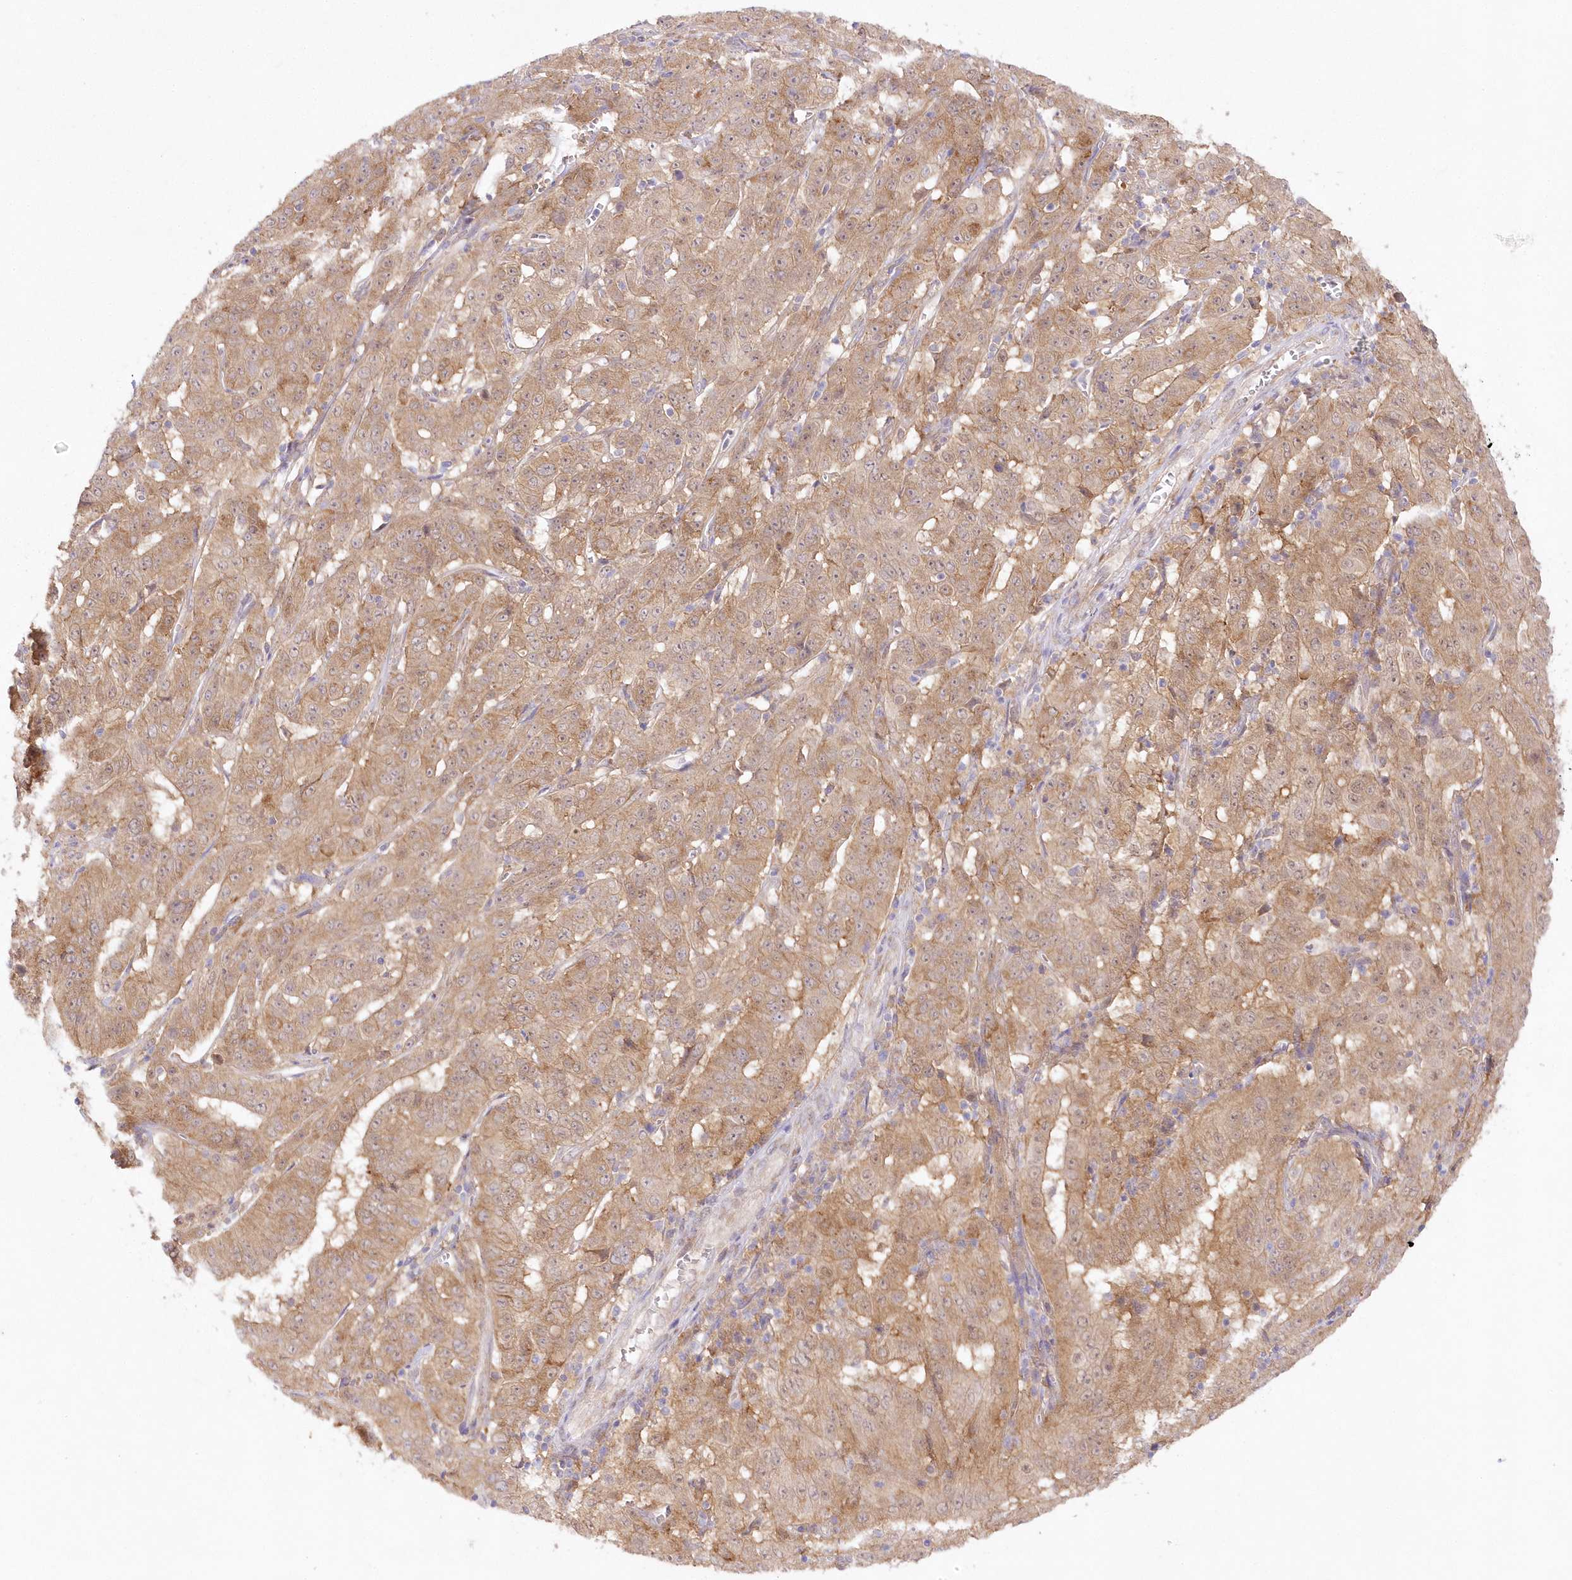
{"staining": {"intensity": "moderate", "quantity": ">75%", "location": "cytoplasmic/membranous"}, "tissue": "pancreatic cancer", "cell_type": "Tumor cells", "image_type": "cancer", "snomed": [{"axis": "morphology", "description": "Adenocarcinoma, NOS"}, {"axis": "topography", "description": "Pancreas"}], "caption": "DAB (3,3'-diaminobenzidine) immunohistochemical staining of human adenocarcinoma (pancreatic) exhibits moderate cytoplasmic/membranous protein expression in about >75% of tumor cells.", "gene": "RNPEP", "patient": {"sex": "male", "age": 63}}